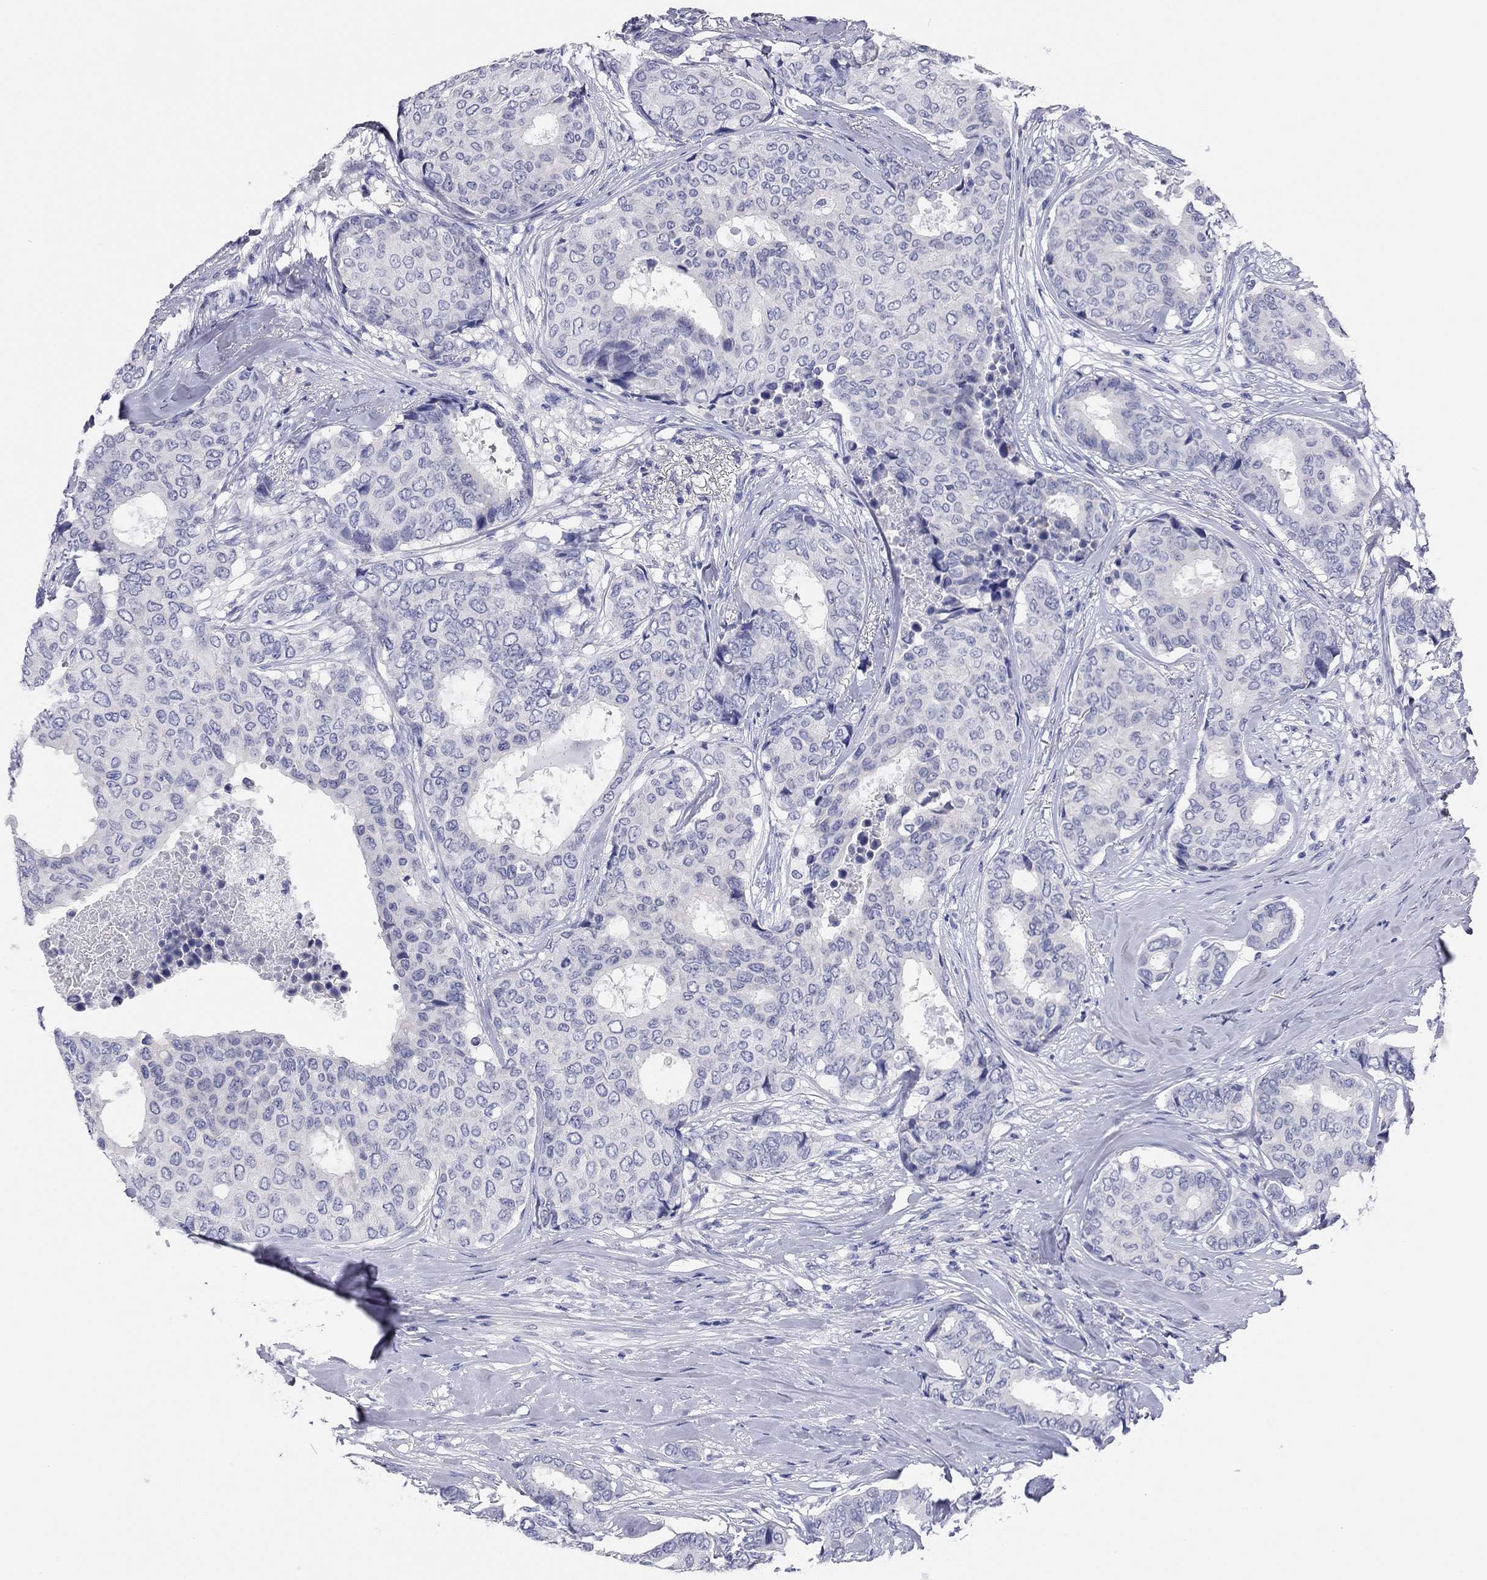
{"staining": {"intensity": "negative", "quantity": "none", "location": "none"}, "tissue": "breast cancer", "cell_type": "Tumor cells", "image_type": "cancer", "snomed": [{"axis": "morphology", "description": "Duct carcinoma"}, {"axis": "topography", "description": "Breast"}], "caption": "Micrograph shows no protein staining in tumor cells of intraductal carcinoma (breast) tissue.", "gene": "TMEM221", "patient": {"sex": "female", "age": 75}}